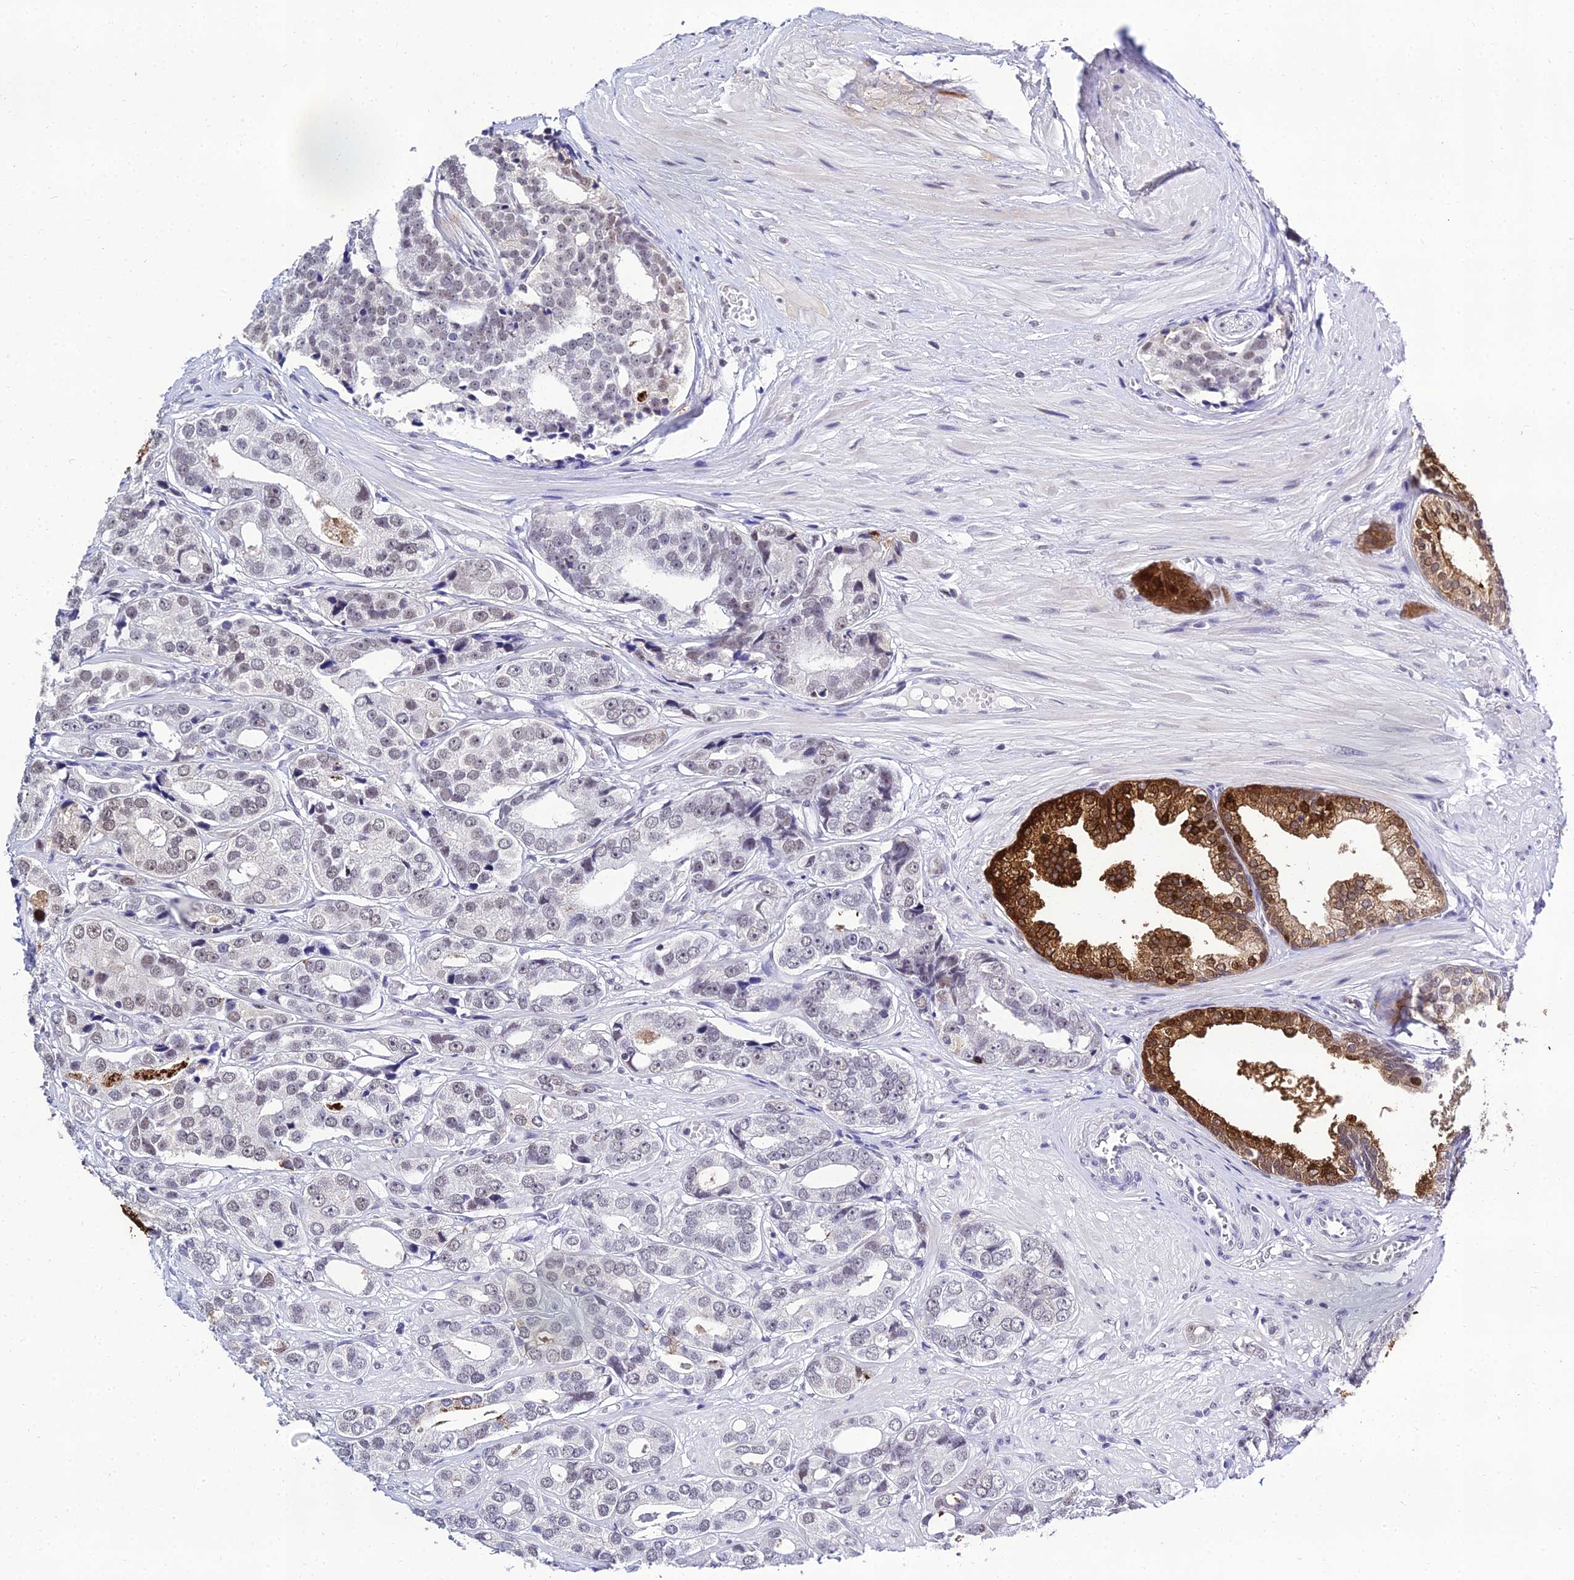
{"staining": {"intensity": "weak", "quantity": "<25%", "location": "nuclear"}, "tissue": "prostate cancer", "cell_type": "Tumor cells", "image_type": "cancer", "snomed": [{"axis": "morphology", "description": "Adenocarcinoma, High grade"}, {"axis": "topography", "description": "Prostate"}], "caption": "IHC histopathology image of prostate cancer (adenocarcinoma (high-grade)) stained for a protein (brown), which reveals no staining in tumor cells.", "gene": "PPP4R2", "patient": {"sex": "male", "age": 71}}